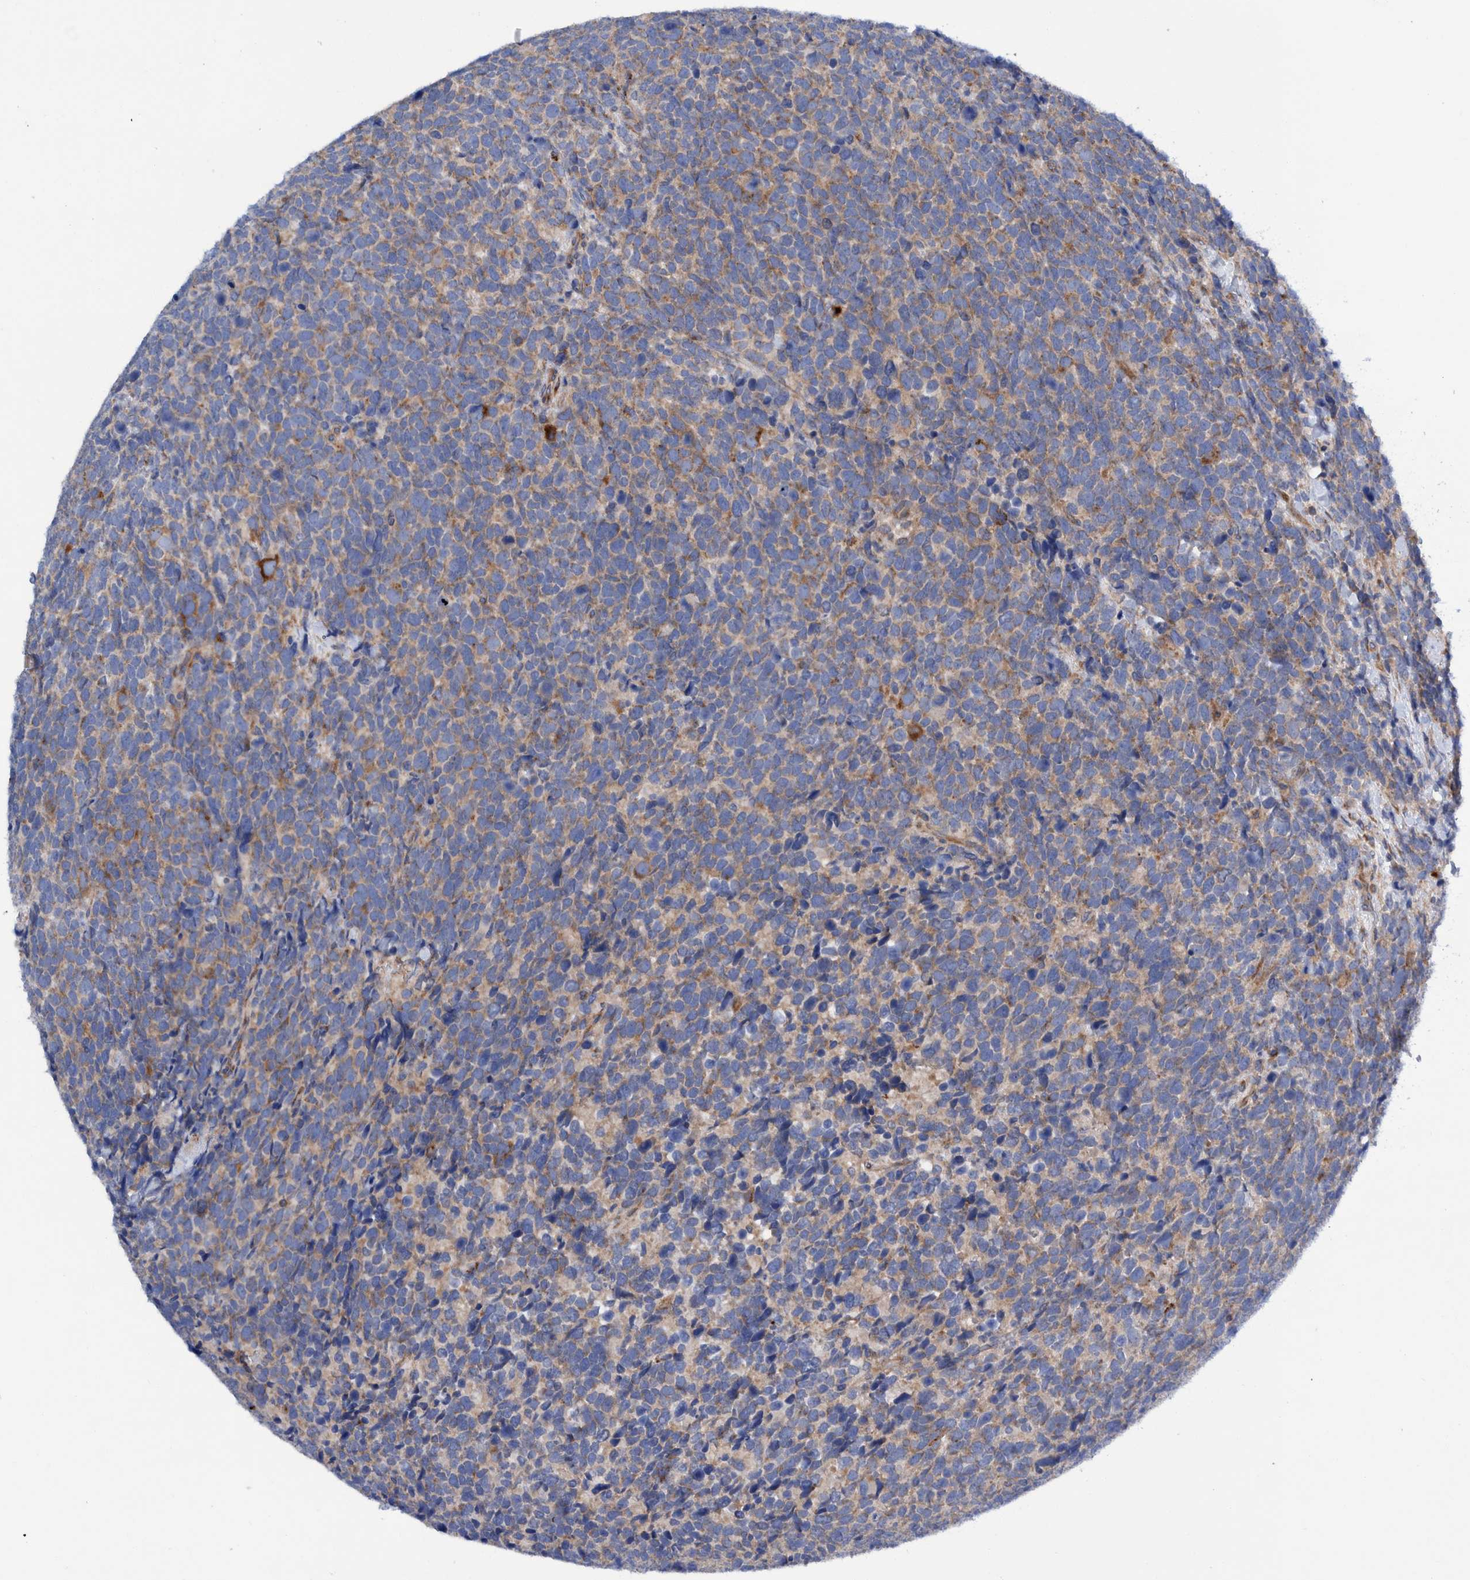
{"staining": {"intensity": "weak", "quantity": ">75%", "location": "cytoplasmic/membranous"}, "tissue": "urothelial cancer", "cell_type": "Tumor cells", "image_type": "cancer", "snomed": [{"axis": "morphology", "description": "Urothelial carcinoma, High grade"}, {"axis": "topography", "description": "Urinary bladder"}], "caption": "Immunohistochemistry (IHC) photomicrograph of neoplastic tissue: human urothelial cancer stained using immunohistochemistry exhibits low levels of weak protein expression localized specifically in the cytoplasmic/membranous of tumor cells, appearing as a cytoplasmic/membranous brown color.", "gene": "TRIM58", "patient": {"sex": "female", "age": 82}}